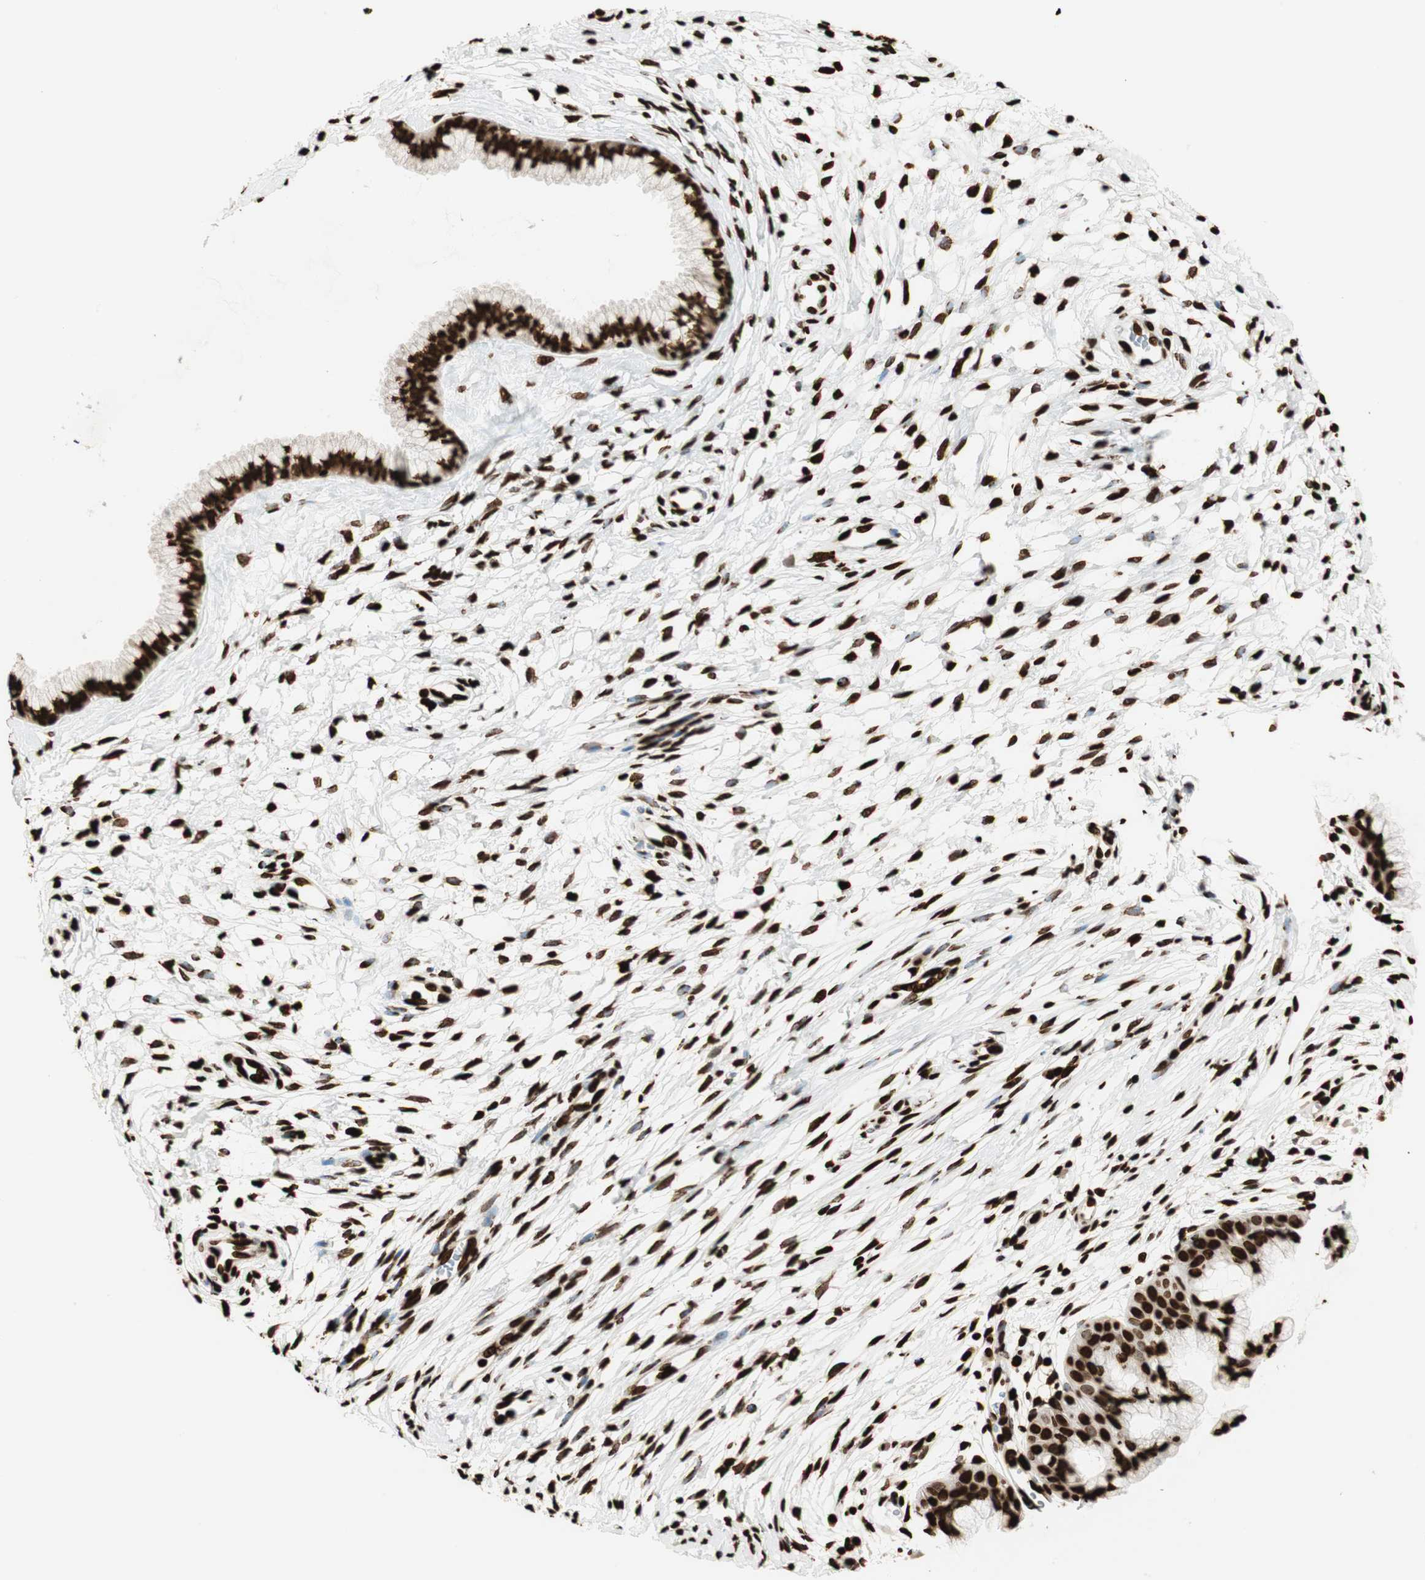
{"staining": {"intensity": "strong", "quantity": ">75%", "location": "nuclear"}, "tissue": "cervix", "cell_type": "Glandular cells", "image_type": "normal", "snomed": [{"axis": "morphology", "description": "Normal tissue, NOS"}, {"axis": "topography", "description": "Cervix"}], "caption": "A high amount of strong nuclear positivity is seen in approximately >75% of glandular cells in benign cervix.", "gene": "GLI2", "patient": {"sex": "female", "age": 39}}